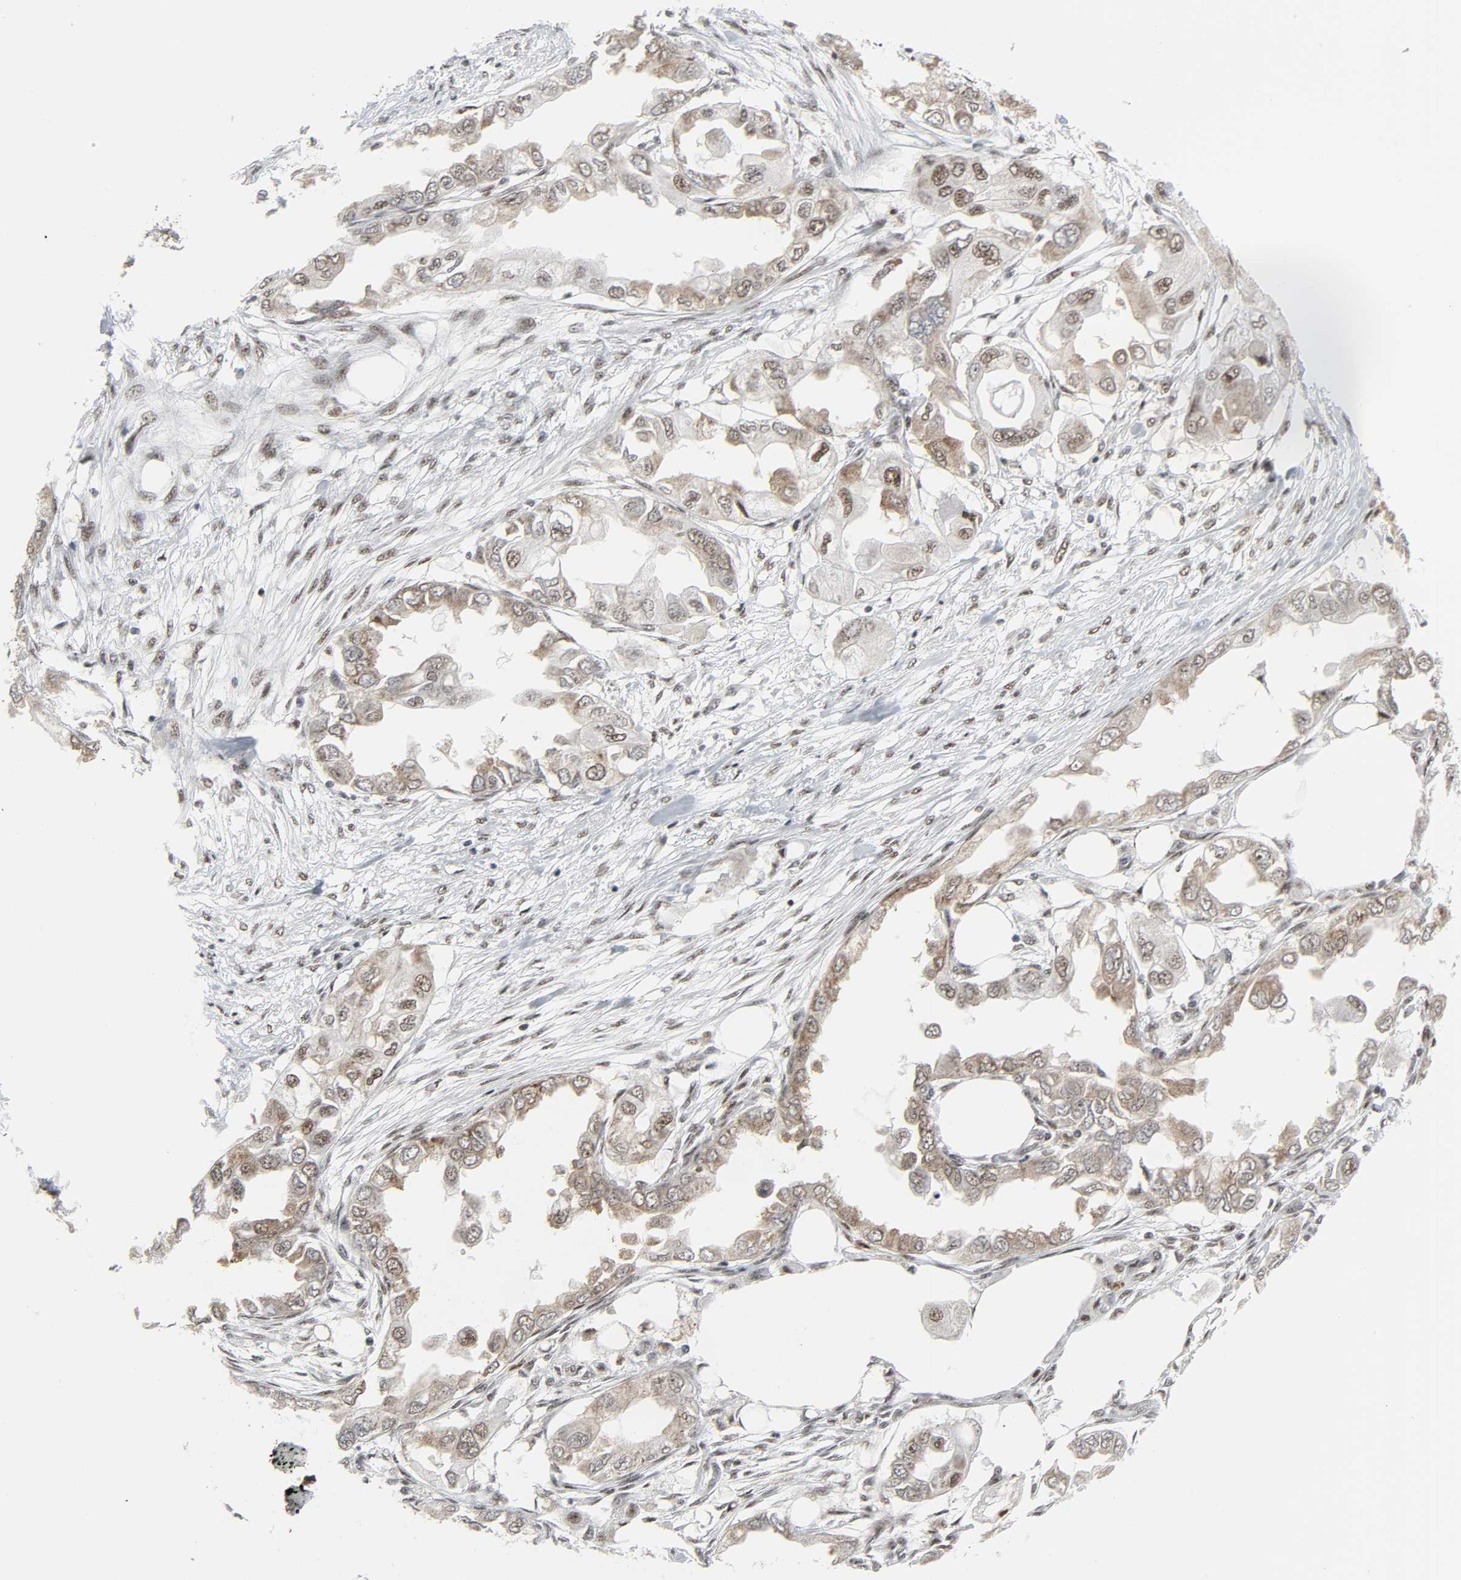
{"staining": {"intensity": "weak", "quantity": ">75%", "location": "nuclear"}, "tissue": "endometrial cancer", "cell_type": "Tumor cells", "image_type": "cancer", "snomed": [{"axis": "morphology", "description": "Adenocarcinoma, NOS"}, {"axis": "topography", "description": "Endometrium"}], "caption": "Immunohistochemical staining of human endometrial cancer (adenocarcinoma) reveals low levels of weak nuclear expression in approximately >75% of tumor cells.", "gene": "CDK7", "patient": {"sex": "female", "age": 67}}